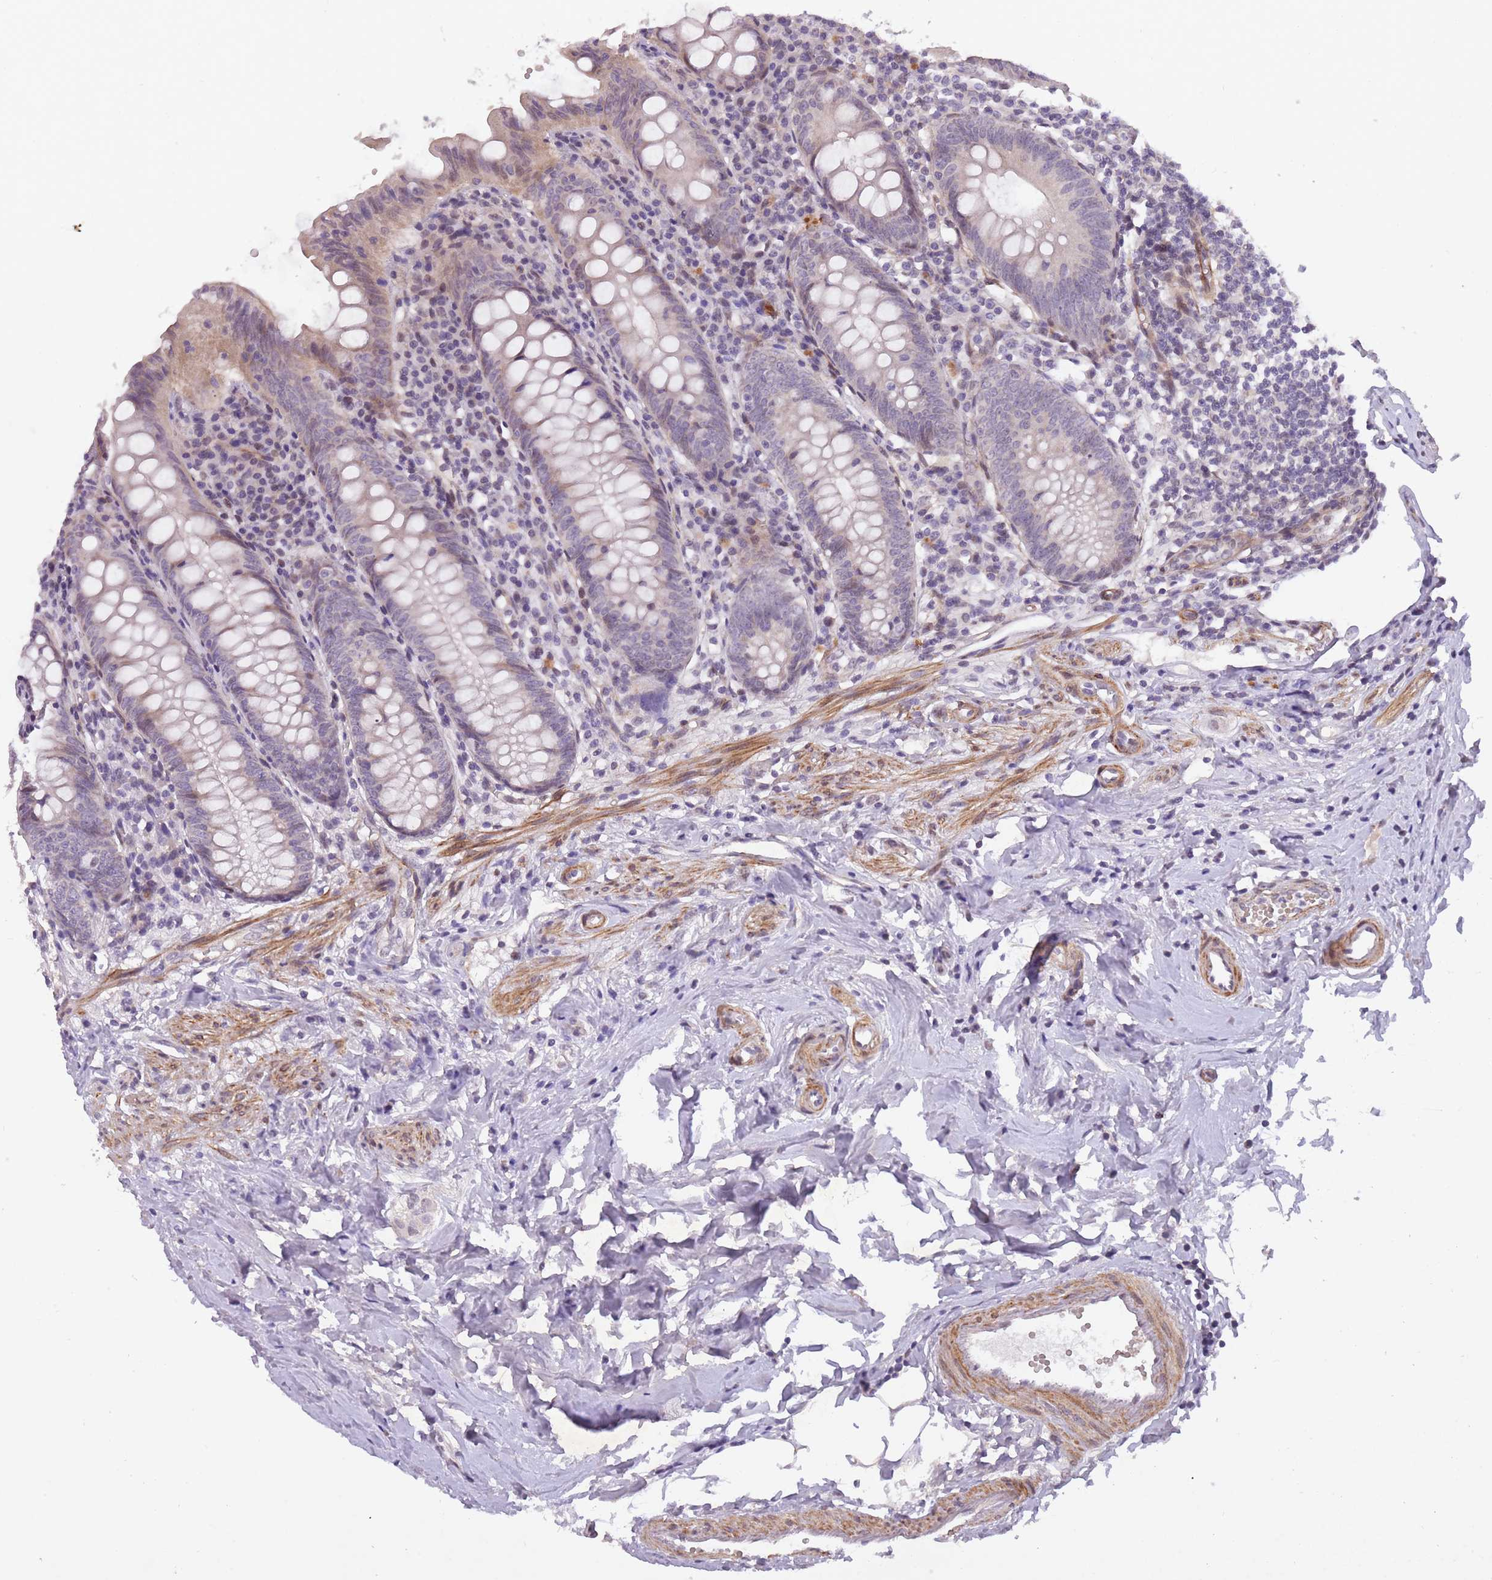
{"staining": {"intensity": "weak", "quantity": "<25%", "location": "cytoplasmic/membranous"}, "tissue": "appendix", "cell_type": "Glandular cells", "image_type": "normal", "snomed": [{"axis": "morphology", "description": "Normal tissue, NOS"}, {"axis": "topography", "description": "Appendix"}], "caption": "Human appendix stained for a protein using immunohistochemistry displays no staining in glandular cells.", "gene": "CBX6", "patient": {"sex": "female", "age": 54}}